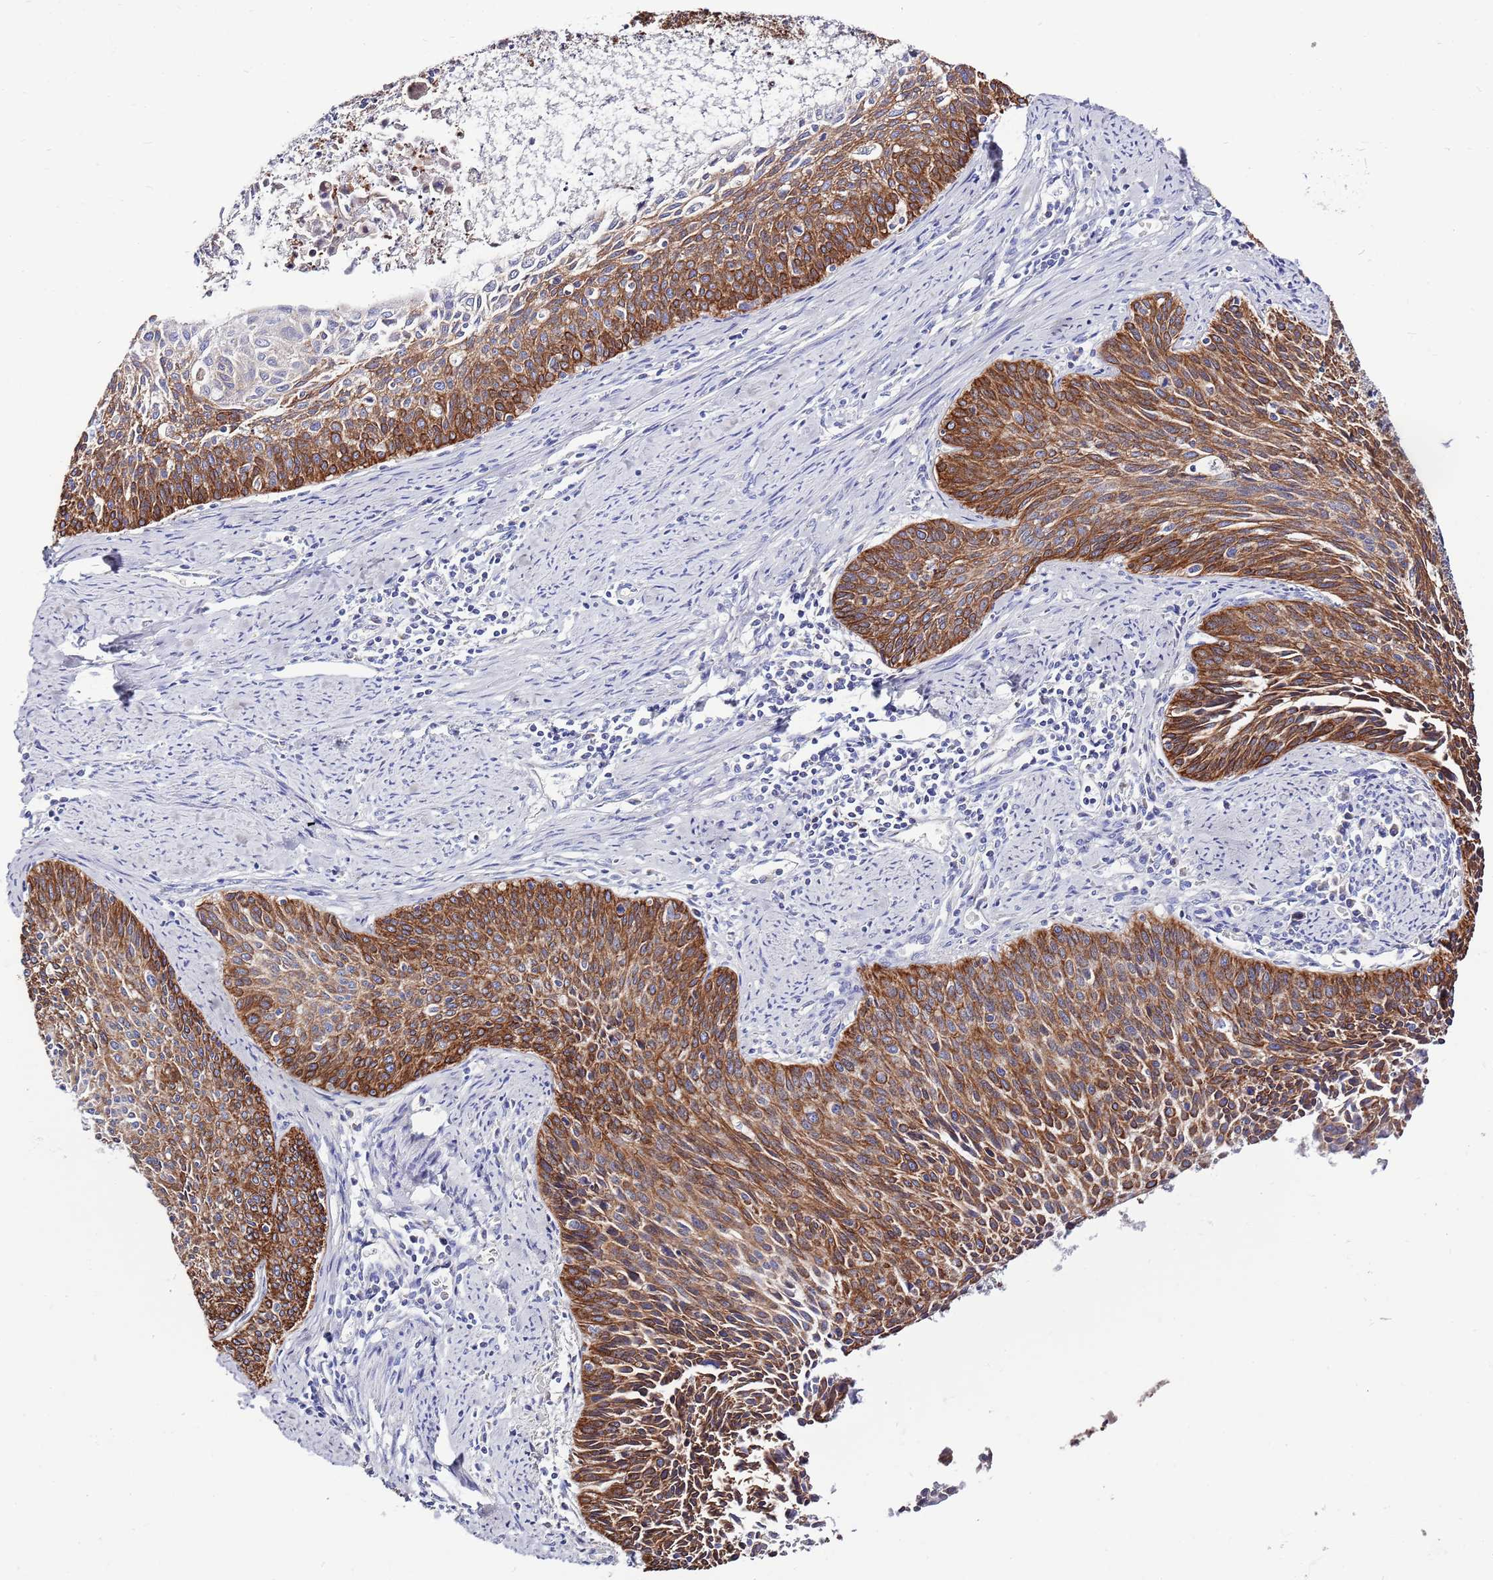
{"staining": {"intensity": "strong", "quantity": ">75%", "location": "cytoplasmic/membranous"}, "tissue": "cervical cancer", "cell_type": "Tumor cells", "image_type": "cancer", "snomed": [{"axis": "morphology", "description": "Squamous cell carcinoma, NOS"}, {"axis": "topography", "description": "Cervix"}], "caption": "Immunohistochemical staining of human cervical cancer displays high levels of strong cytoplasmic/membranous protein expression in about >75% of tumor cells.", "gene": "EMC8", "patient": {"sex": "female", "age": 55}}